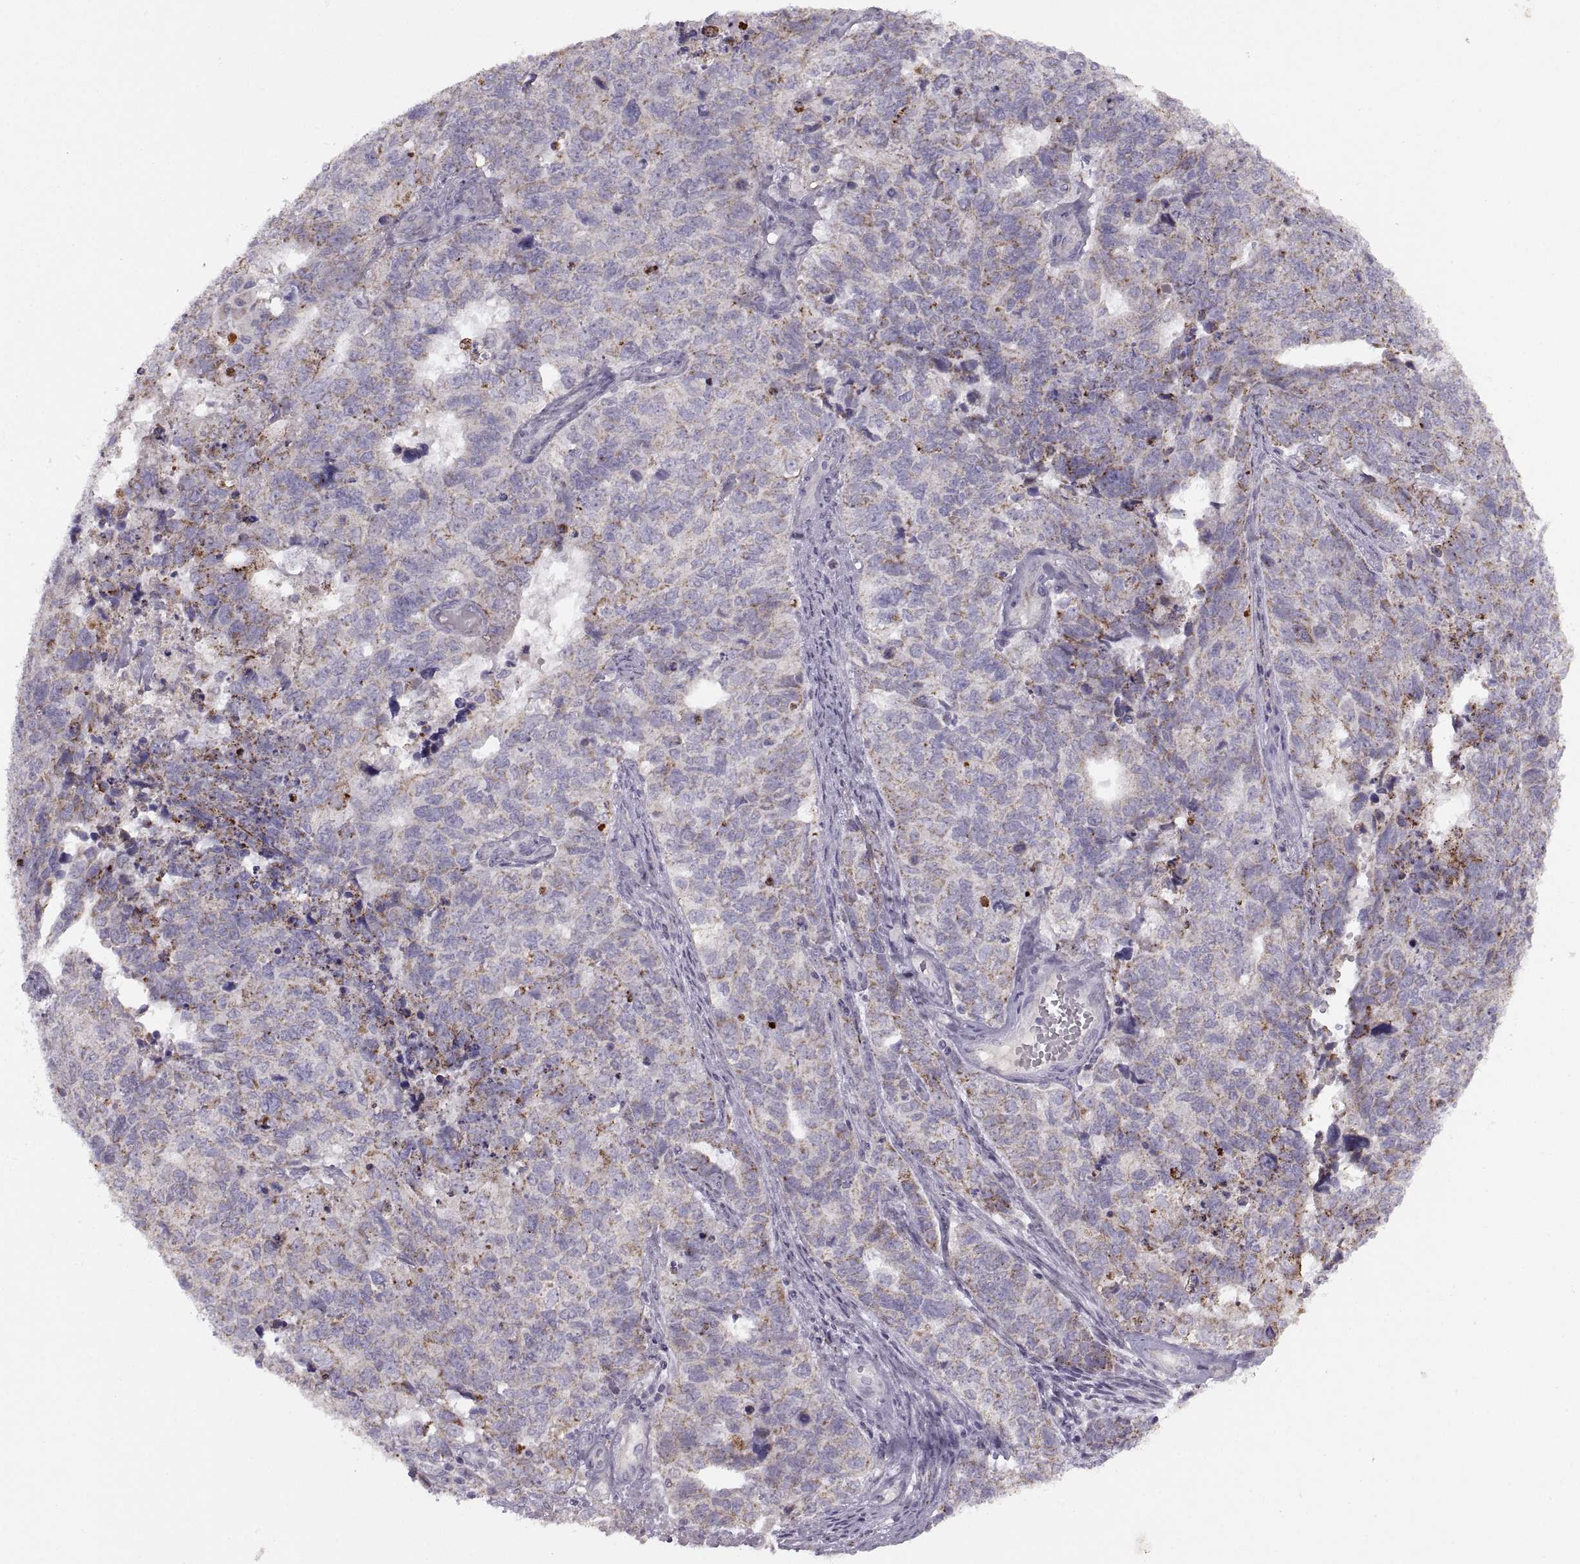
{"staining": {"intensity": "moderate", "quantity": "25%-75%", "location": "cytoplasmic/membranous"}, "tissue": "cervical cancer", "cell_type": "Tumor cells", "image_type": "cancer", "snomed": [{"axis": "morphology", "description": "Squamous cell carcinoma, NOS"}, {"axis": "topography", "description": "Cervix"}], "caption": "Cervical cancer (squamous cell carcinoma) stained with a protein marker displays moderate staining in tumor cells.", "gene": "PIERCE1", "patient": {"sex": "female", "age": 63}}